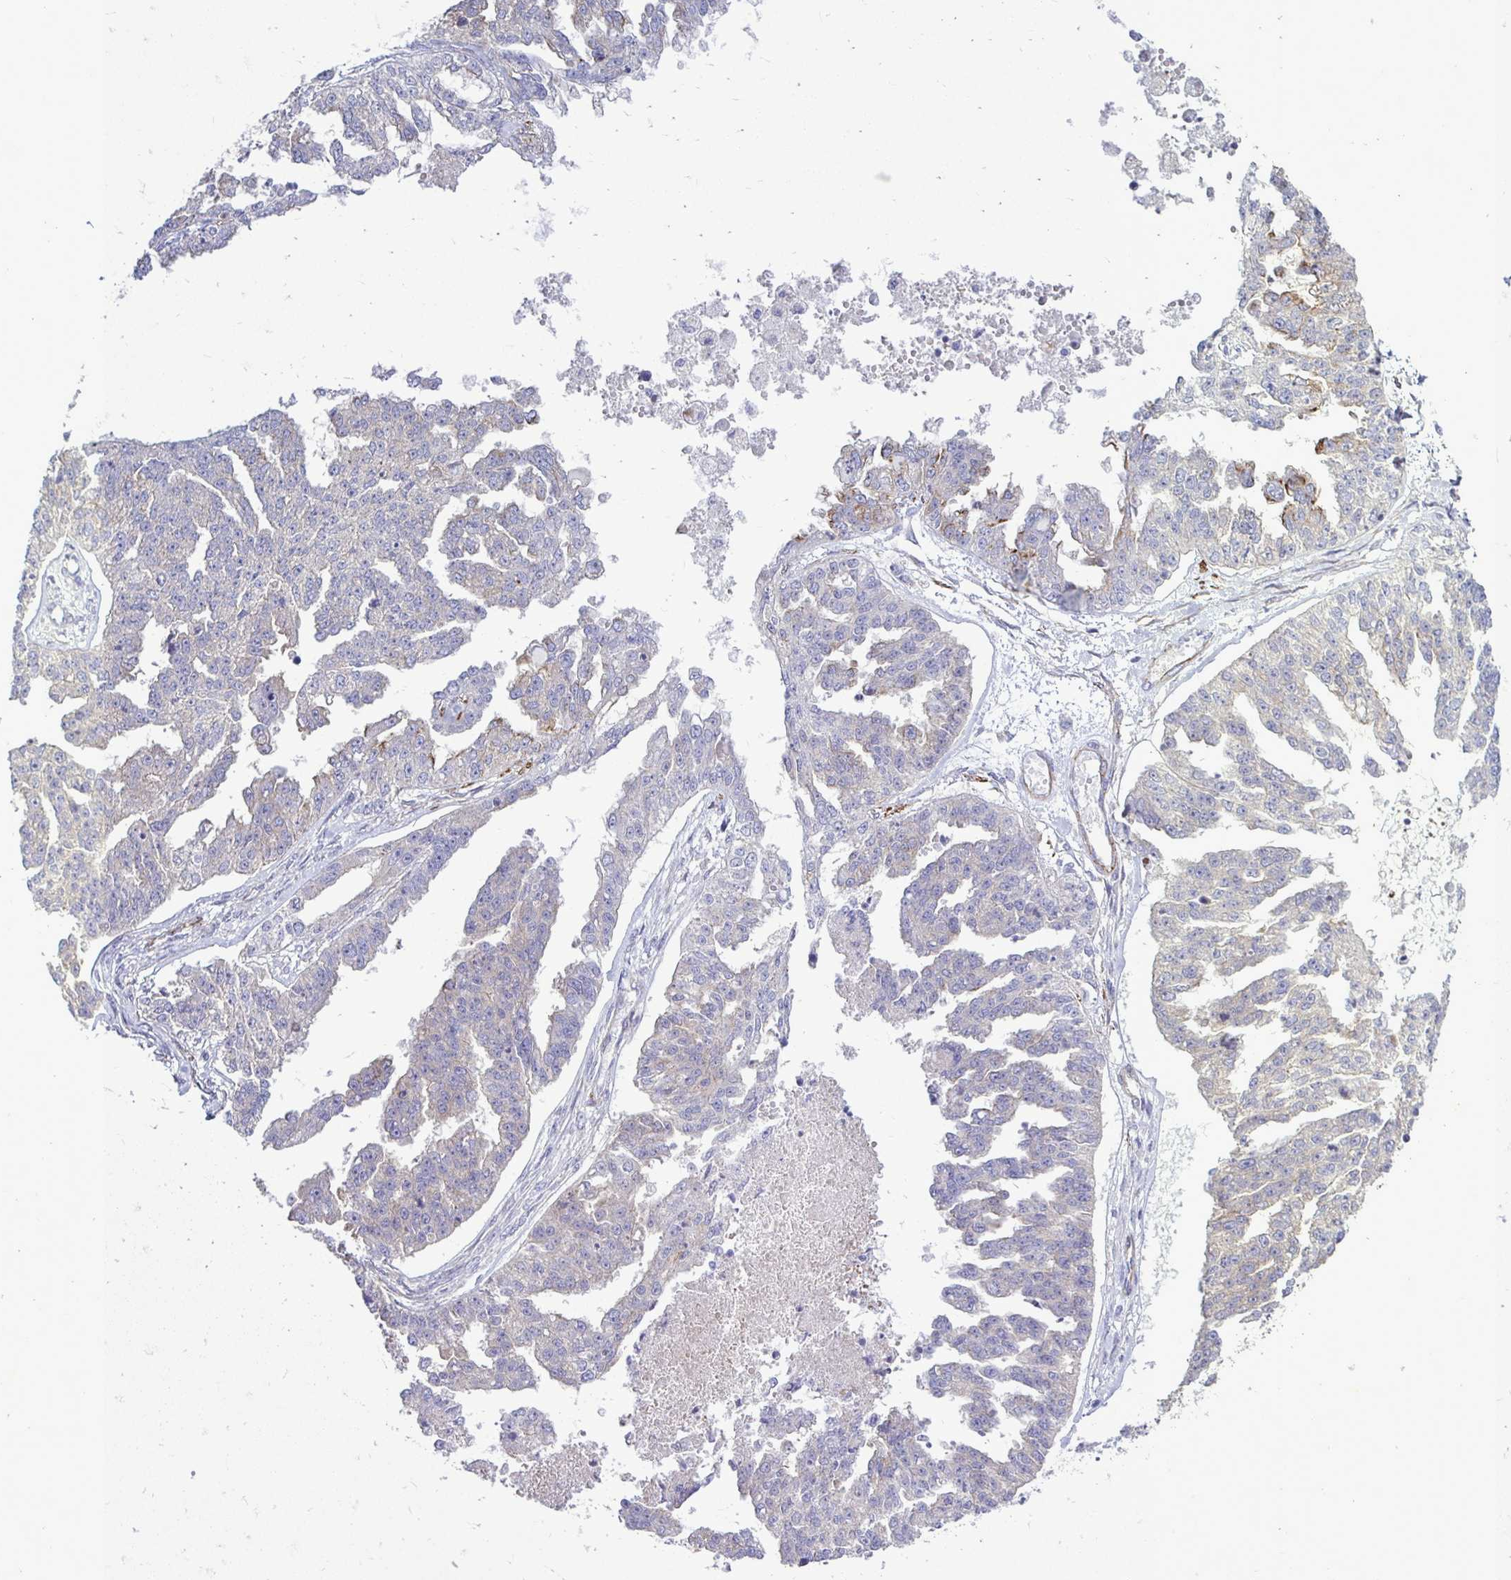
{"staining": {"intensity": "weak", "quantity": "<25%", "location": "cytoplasmic/membranous"}, "tissue": "ovarian cancer", "cell_type": "Tumor cells", "image_type": "cancer", "snomed": [{"axis": "morphology", "description": "Cystadenocarcinoma, serous, NOS"}, {"axis": "topography", "description": "Ovary"}], "caption": "Tumor cells show no significant protein staining in ovarian cancer.", "gene": "CTPS1", "patient": {"sex": "female", "age": 58}}